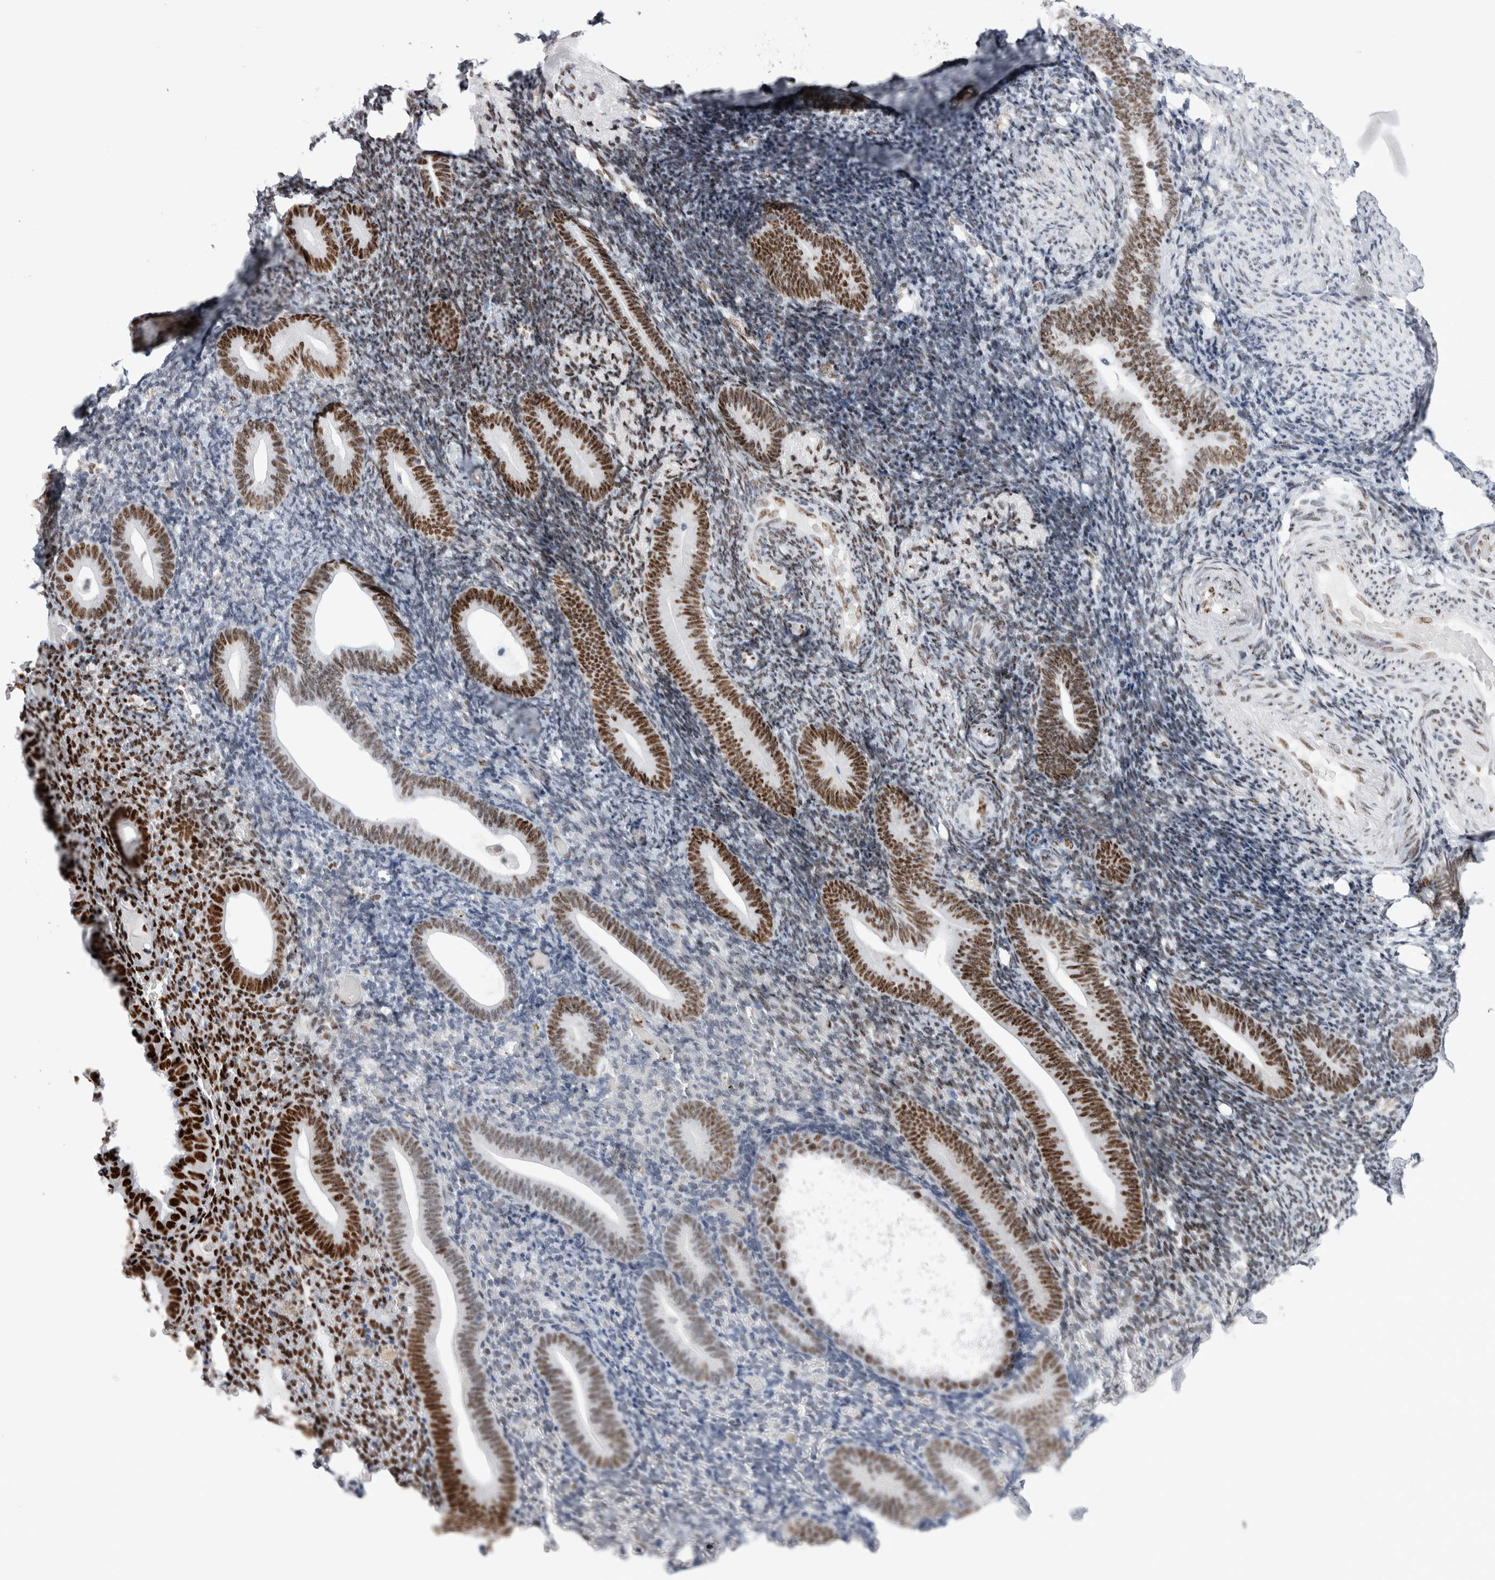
{"staining": {"intensity": "strong", "quantity": "<25%", "location": "nuclear"}, "tissue": "endometrium", "cell_type": "Cells in endometrial stroma", "image_type": "normal", "snomed": [{"axis": "morphology", "description": "Normal tissue, NOS"}, {"axis": "topography", "description": "Endometrium"}], "caption": "Immunohistochemical staining of normal endometrium displays medium levels of strong nuclear positivity in about <25% of cells in endometrial stroma. The staining was performed using DAB (3,3'-diaminobenzidine) to visualize the protein expression in brown, while the nuclei were stained in blue with hematoxylin (Magnification: 20x).", "gene": "RBM6", "patient": {"sex": "female", "age": 51}}